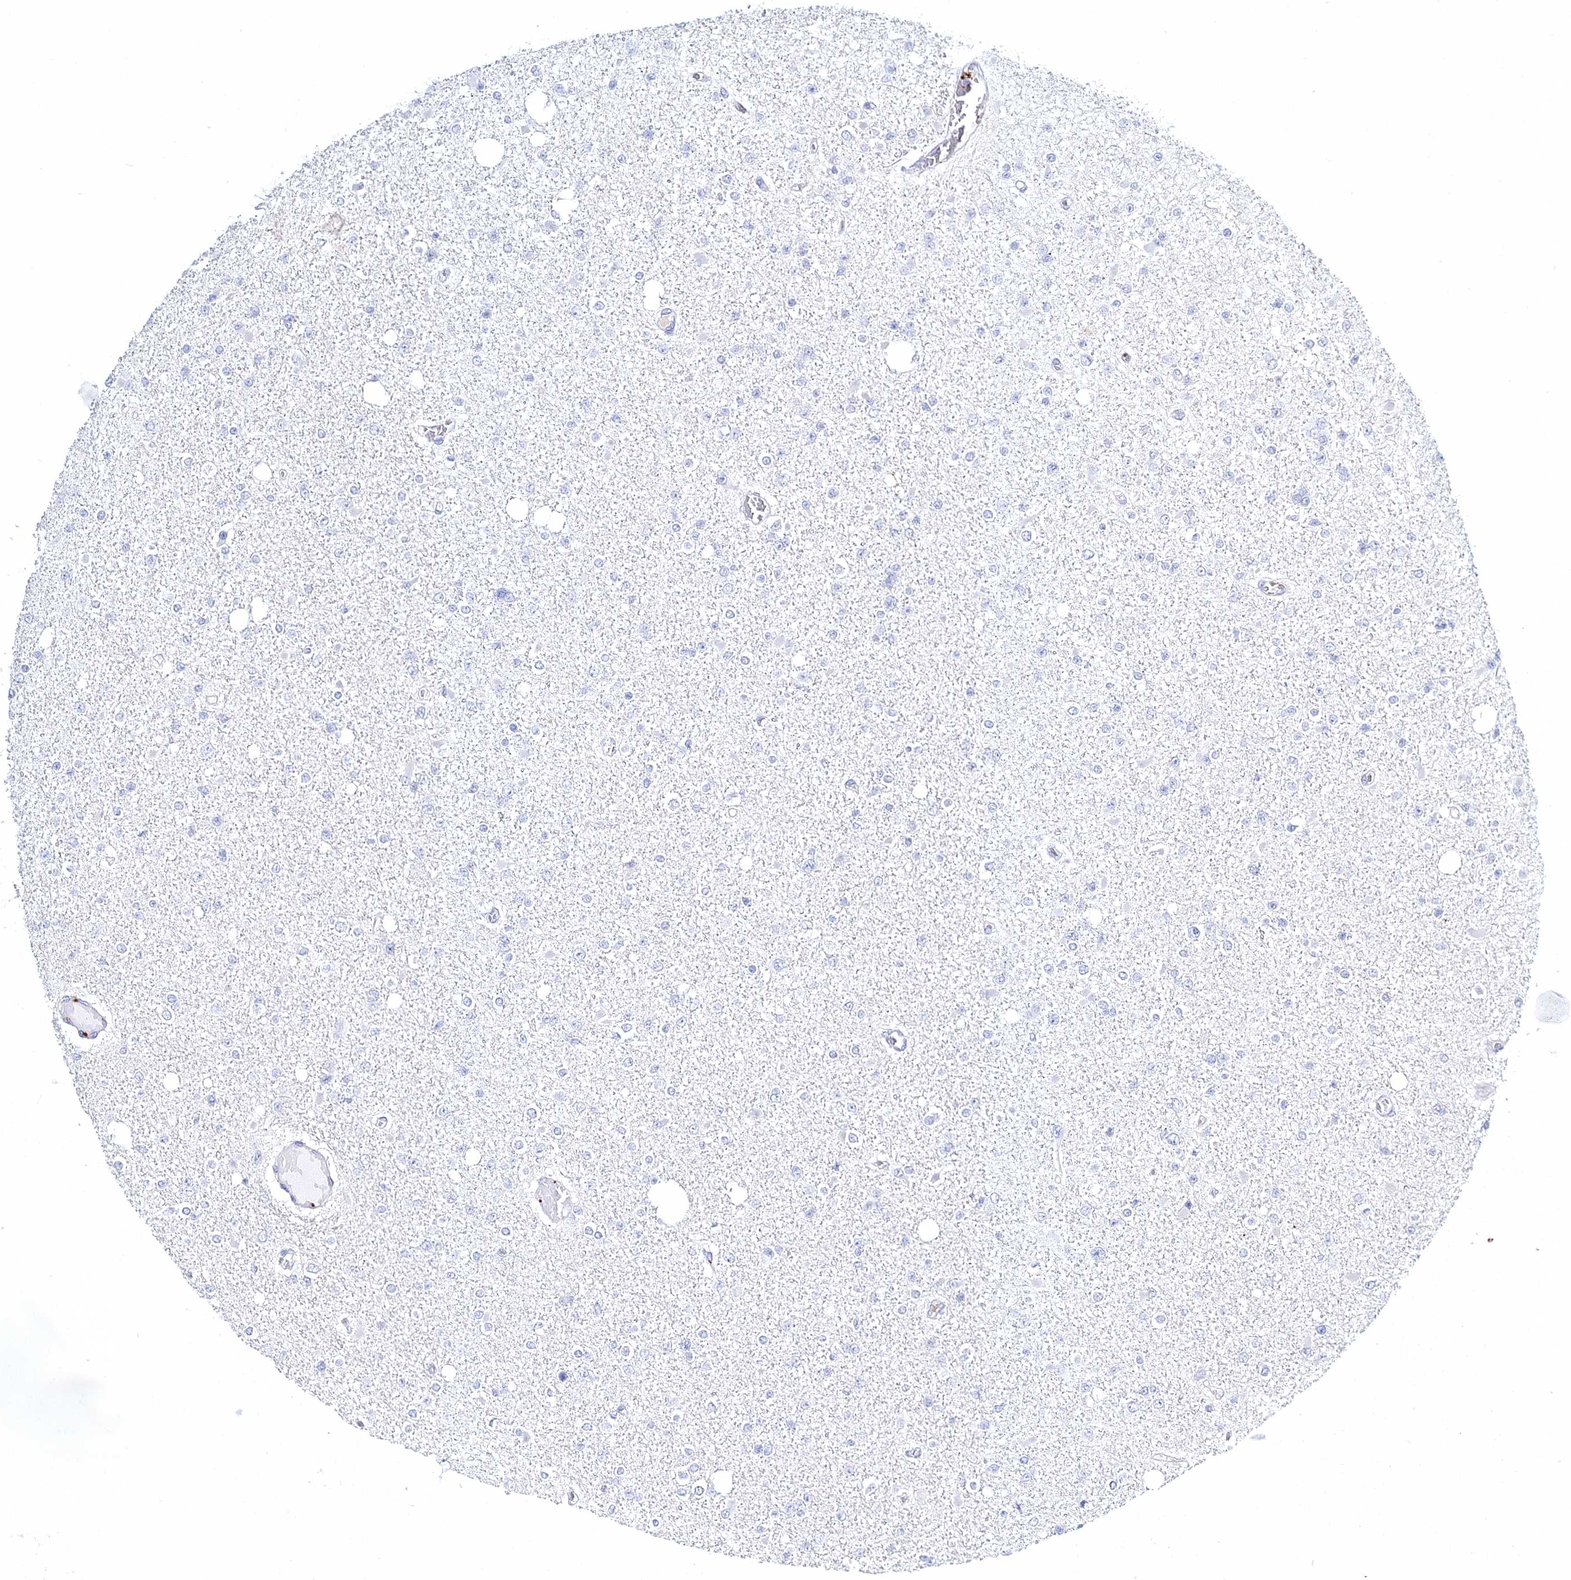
{"staining": {"intensity": "negative", "quantity": "none", "location": "none"}, "tissue": "glioma", "cell_type": "Tumor cells", "image_type": "cancer", "snomed": [{"axis": "morphology", "description": "Glioma, malignant, Low grade"}, {"axis": "topography", "description": "Brain"}], "caption": "The micrograph exhibits no significant staining in tumor cells of glioma. (DAB (3,3'-diaminobenzidine) IHC visualized using brightfield microscopy, high magnification).", "gene": "MYOZ2", "patient": {"sex": "female", "age": 22}}